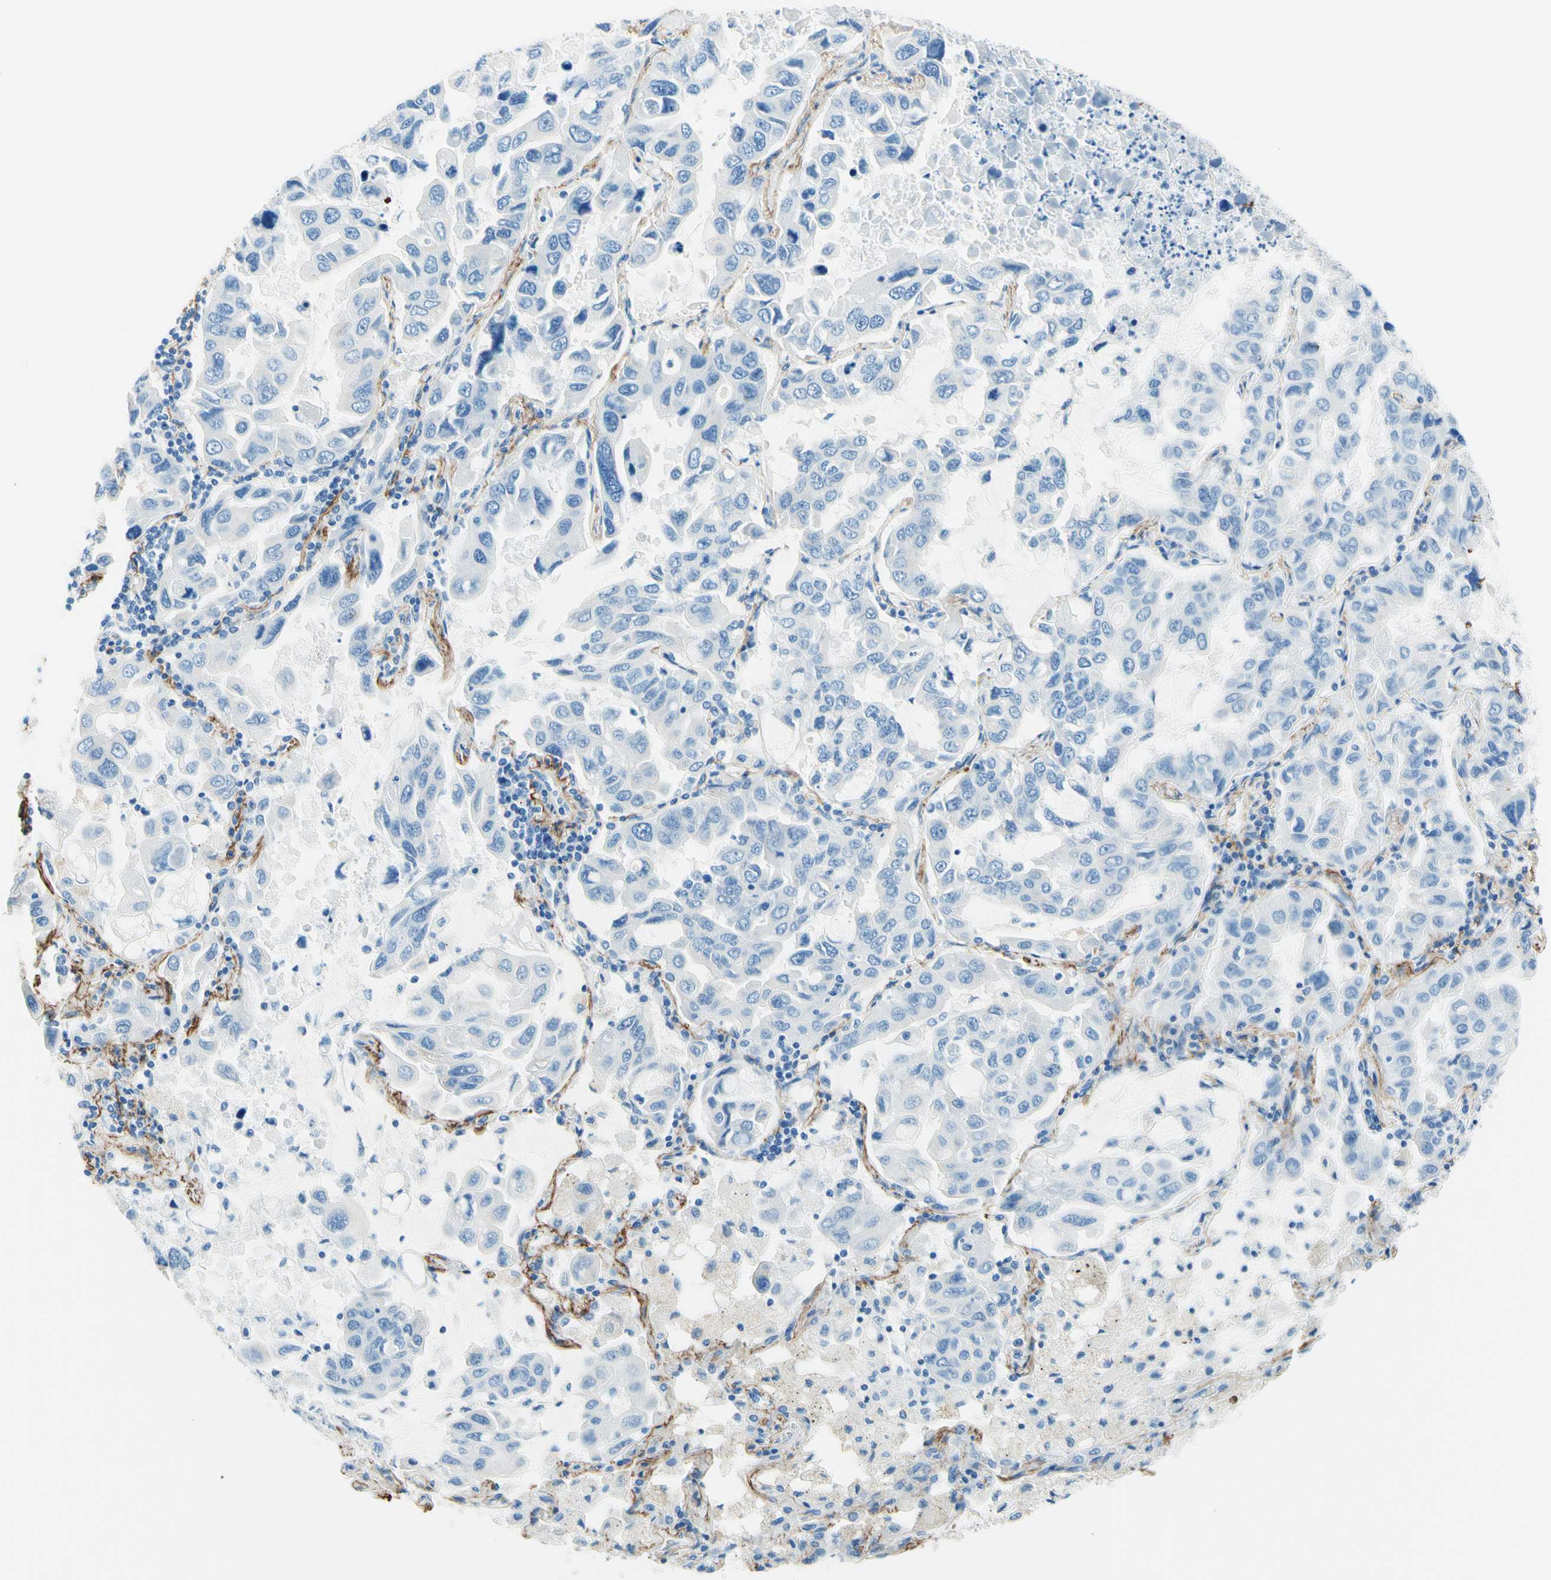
{"staining": {"intensity": "negative", "quantity": "none", "location": "none"}, "tissue": "lung cancer", "cell_type": "Tumor cells", "image_type": "cancer", "snomed": [{"axis": "morphology", "description": "Adenocarcinoma, NOS"}, {"axis": "topography", "description": "Lung"}], "caption": "The IHC image has no significant expression in tumor cells of adenocarcinoma (lung) tissue.", "gene": "MFAP5", "patient": {"sex": "male", "age": 64}}